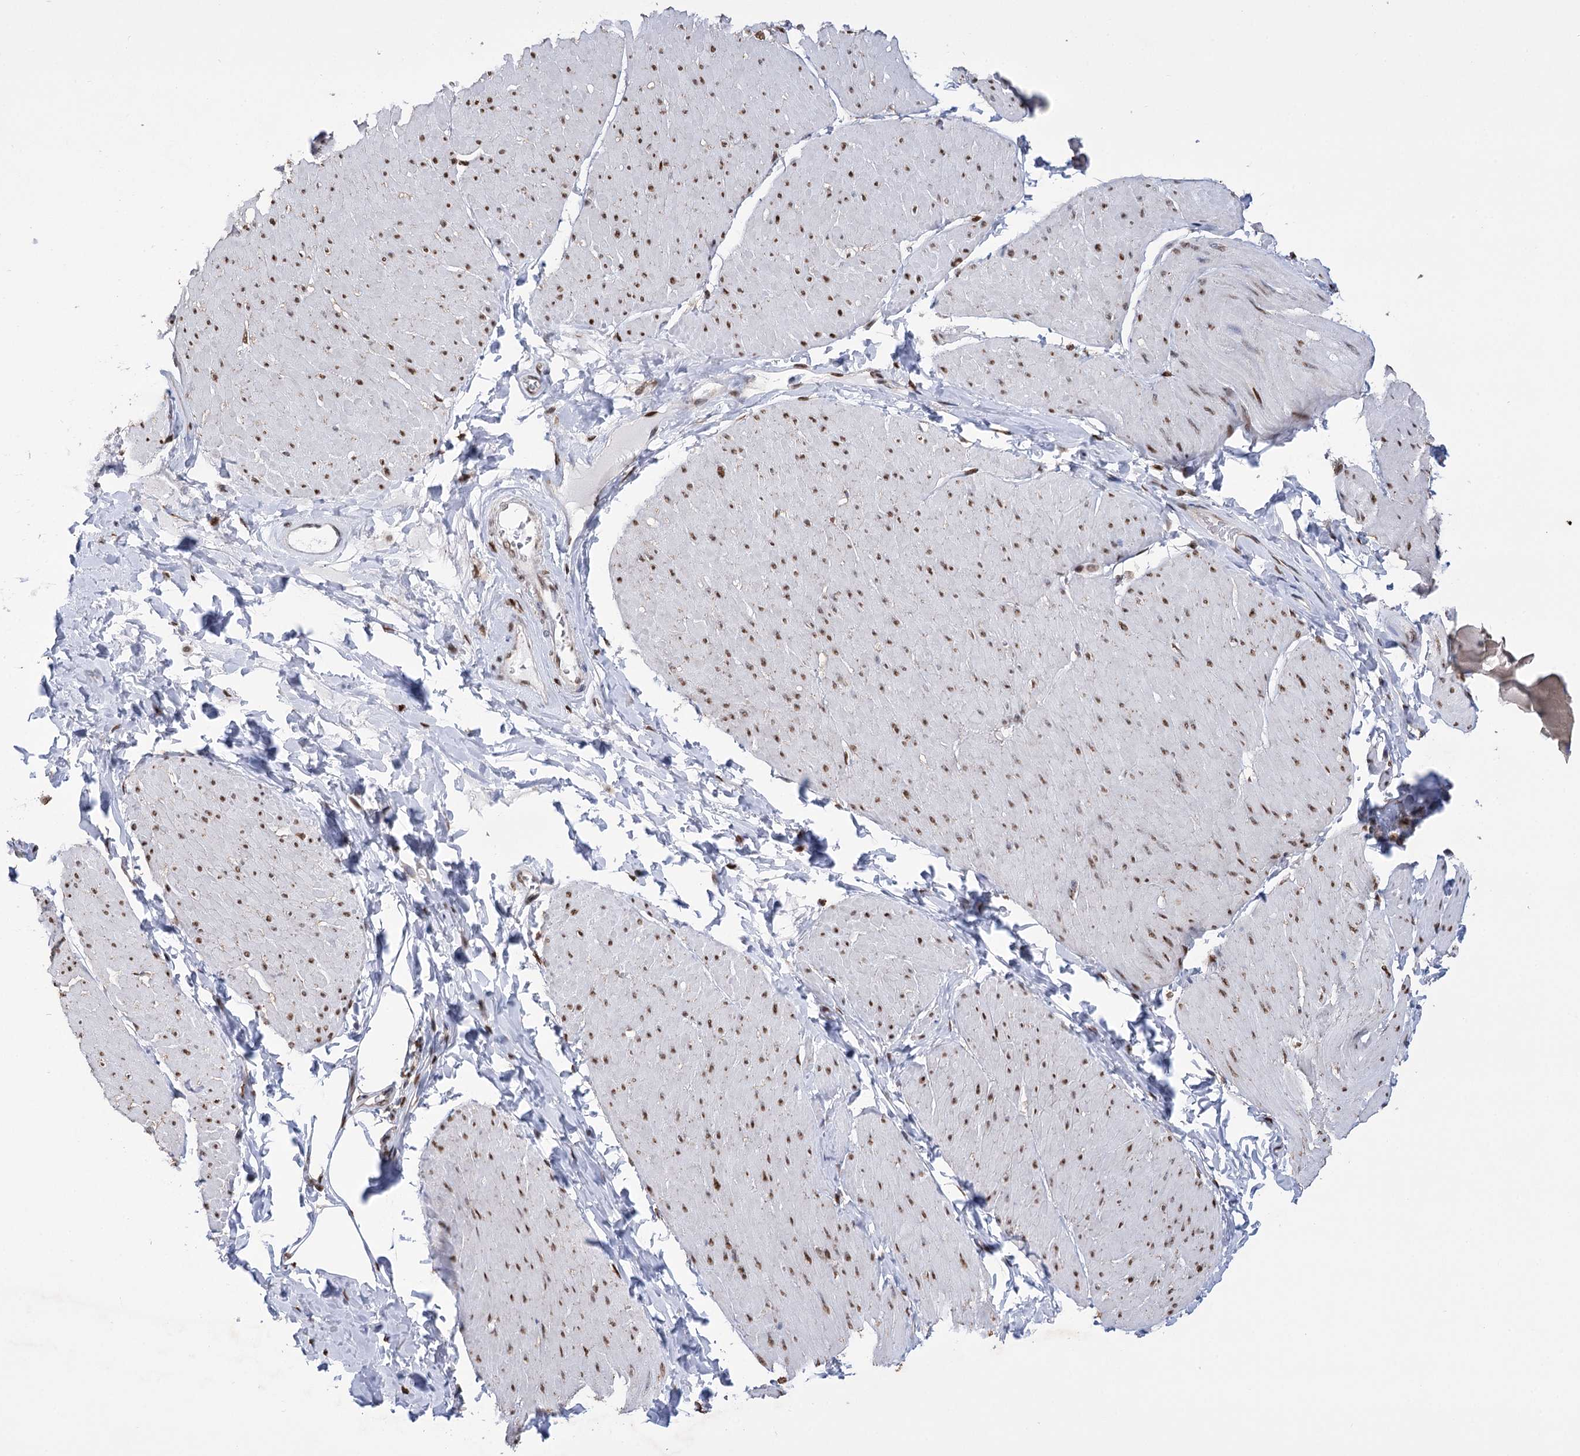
{"staining": {"intensity": "moderate", "quantity": ">75%", "location": "nuclear"}, "tissue": "smooth muscle", "cell_type": "Smooth muscle cells", "image_type": "normal", "snomed": [{"axis": "morphology", "description": "Urothelial carcinoma, High grade"}, {"axis": "topography", "description": "Urinary bladder"}], "caption": "Immunohistochemical staining of unremarkable smooth muscle demonstrates >75% levels of moderate nuclear protein staining in about >75% of smooth muscle cells.", "gene": "NFU1", "patient": {"sex": "male", "age": 46}}